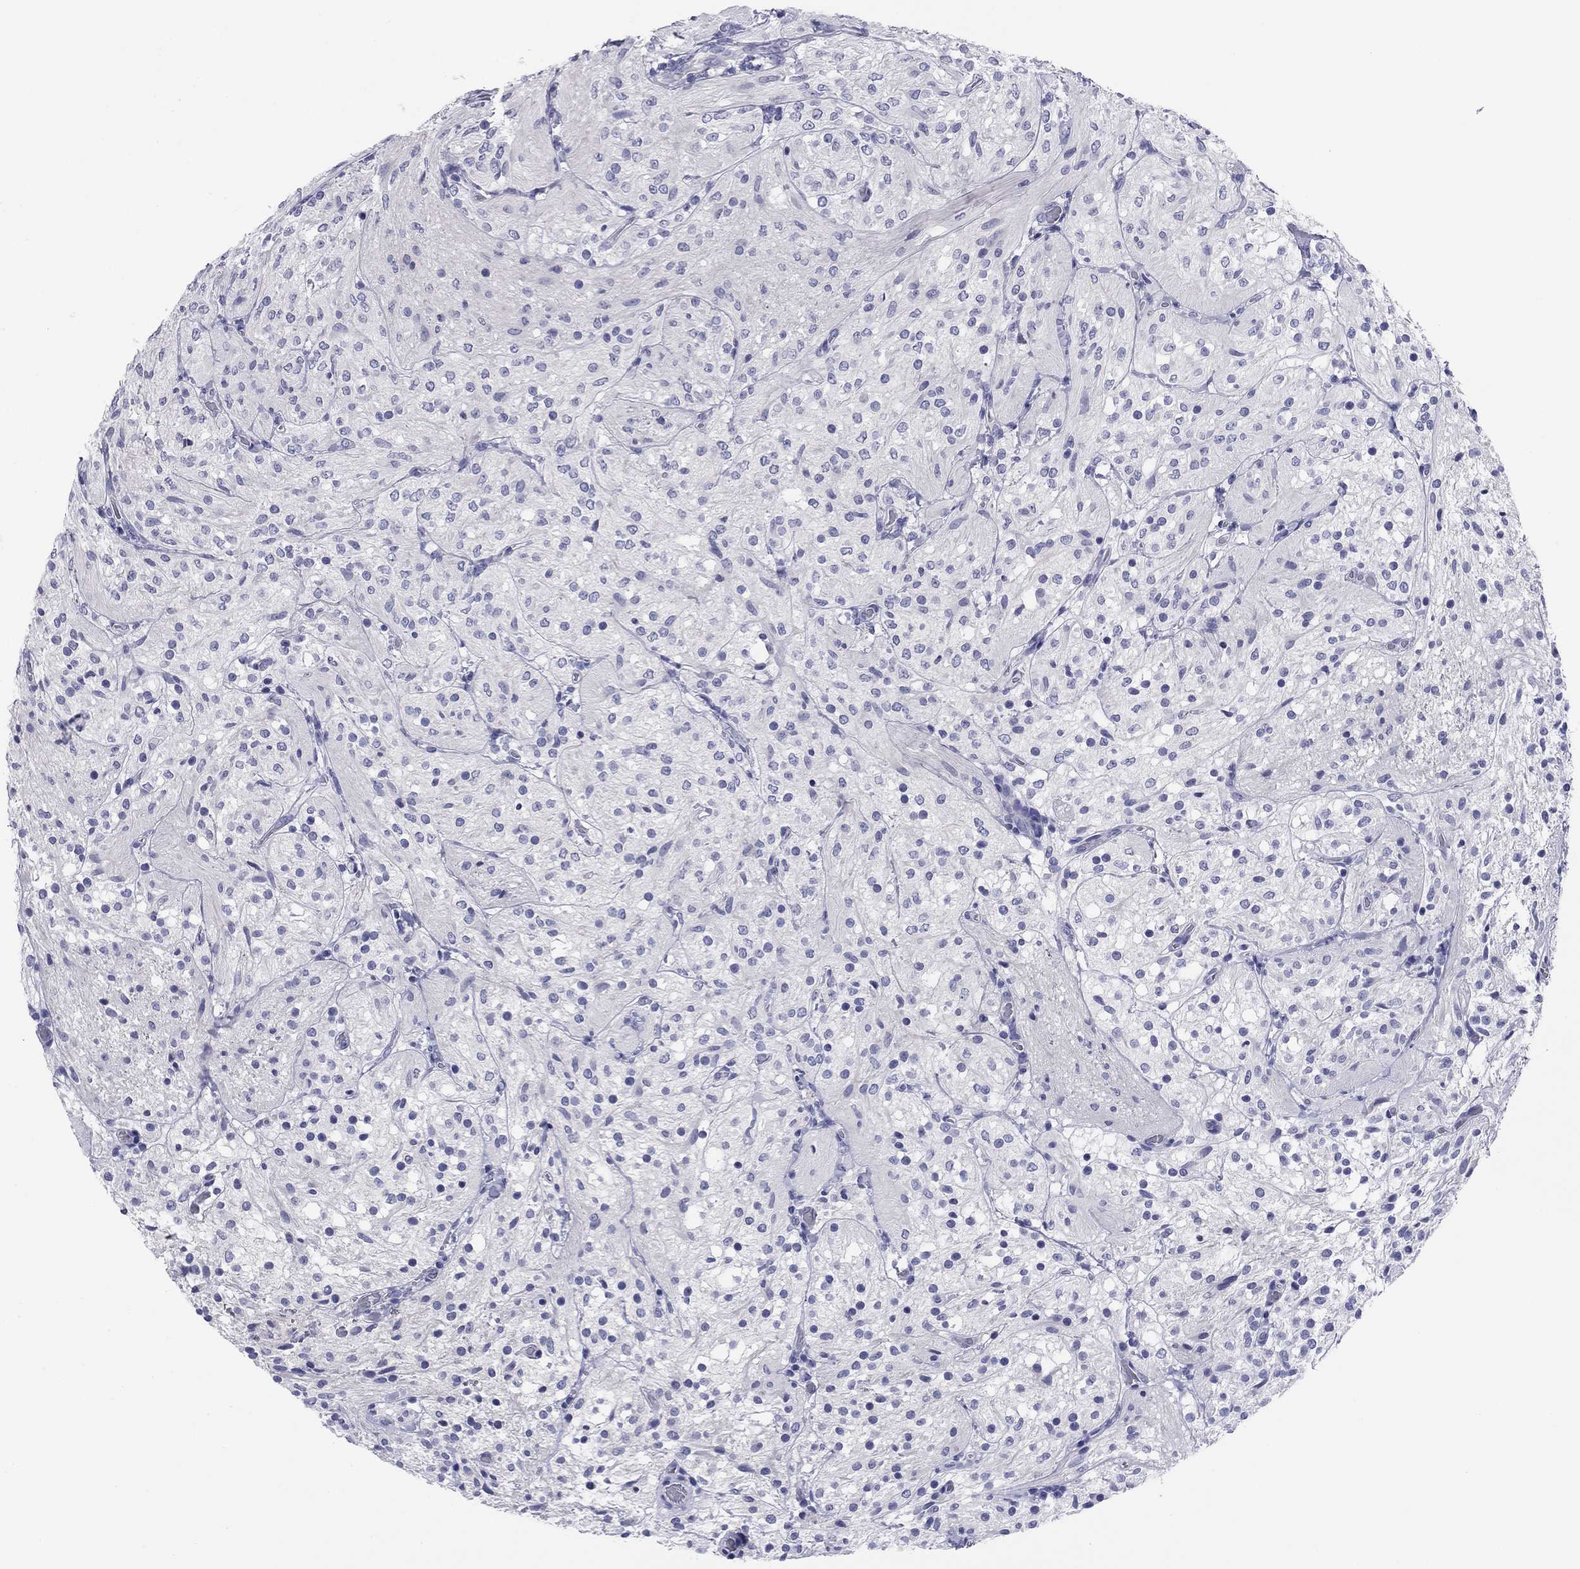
{"staining": {"intensity": "negative", "quantity": "none", "location": "none"}, "tissue": "glioma", "cell_type": "Tumor cells", "image_type": "cancer", "snomed": [{"axis": "morphology", "description": "Glioma, malignant, Low grade"}, {"axis": "topography", "description": "Brain"}], "caption": "Human malignant glioma (low-grade) stained for a protein using immunohistochemistry exhibits no positivity in tumor cells.", "gene": "ABCC2", "patient": {"sex": "male", "age": 3}}